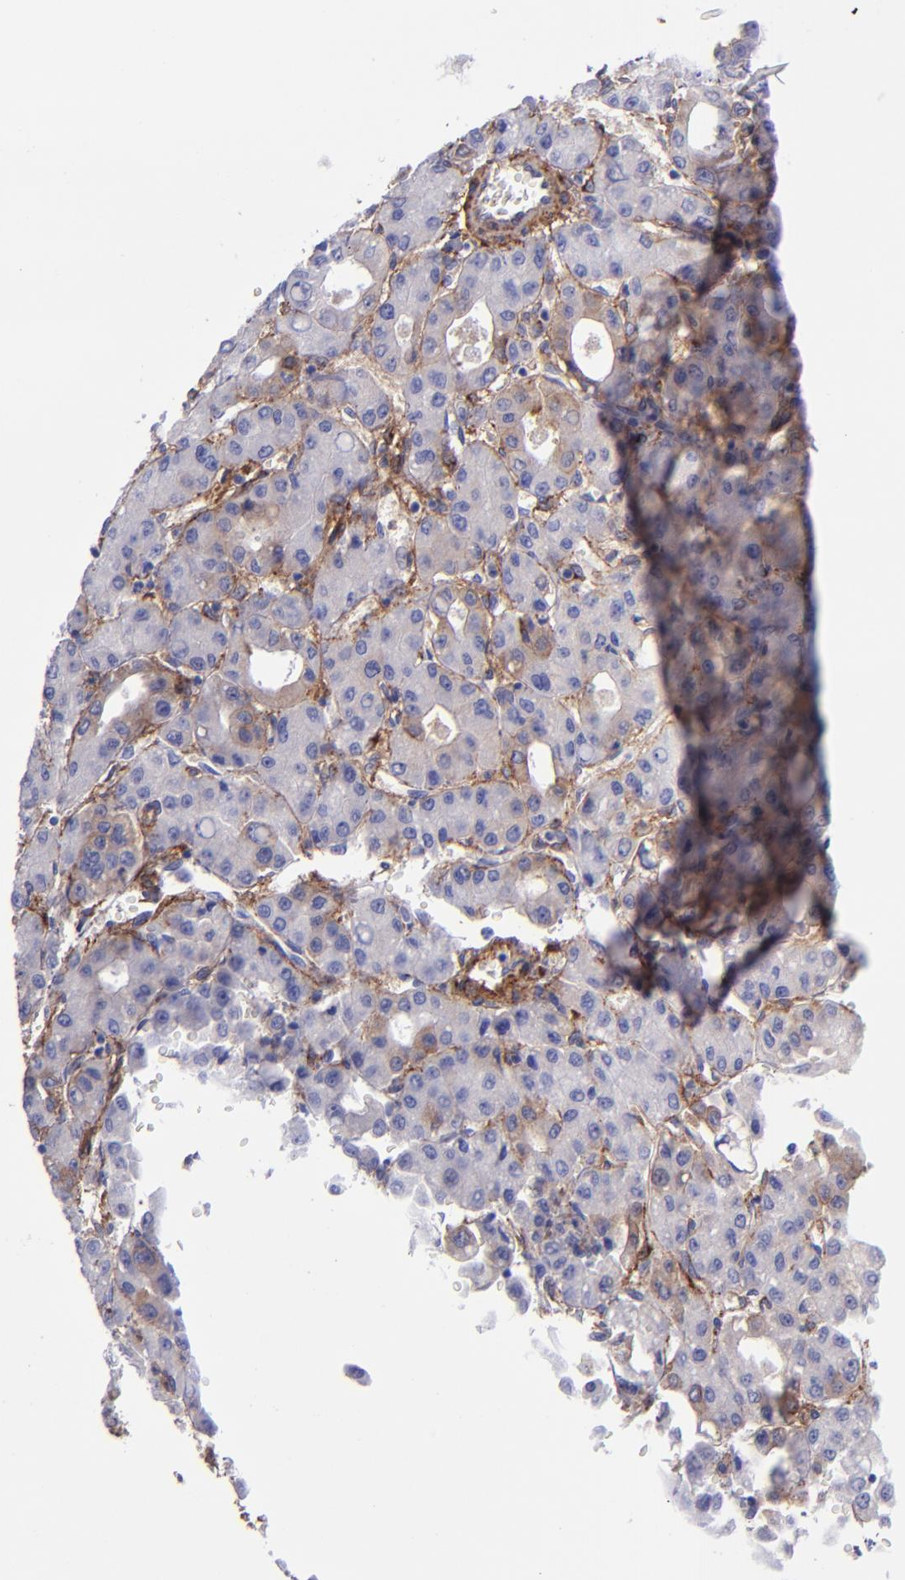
{"staining": {"intensity": "weak", "quantity": "25%-75%", "location": "cytoplasmic/membranous"}, "tissue": "liver cancer", "cell_type": "Tumor cells", "image_type": "cancer", "snomed": [{"axis": "morphology", "description": "Carcinoma, Hepatocellular, NOS"}, {"axis": "topography", "description": "Liver"}], "caption": "Human hepatocellular carcinoma (liver) stained with a protein marker demonstrates weak staining in tumor cells.", "gene": "ITGAV", "patient": {"sex": "male", "age": 69}}